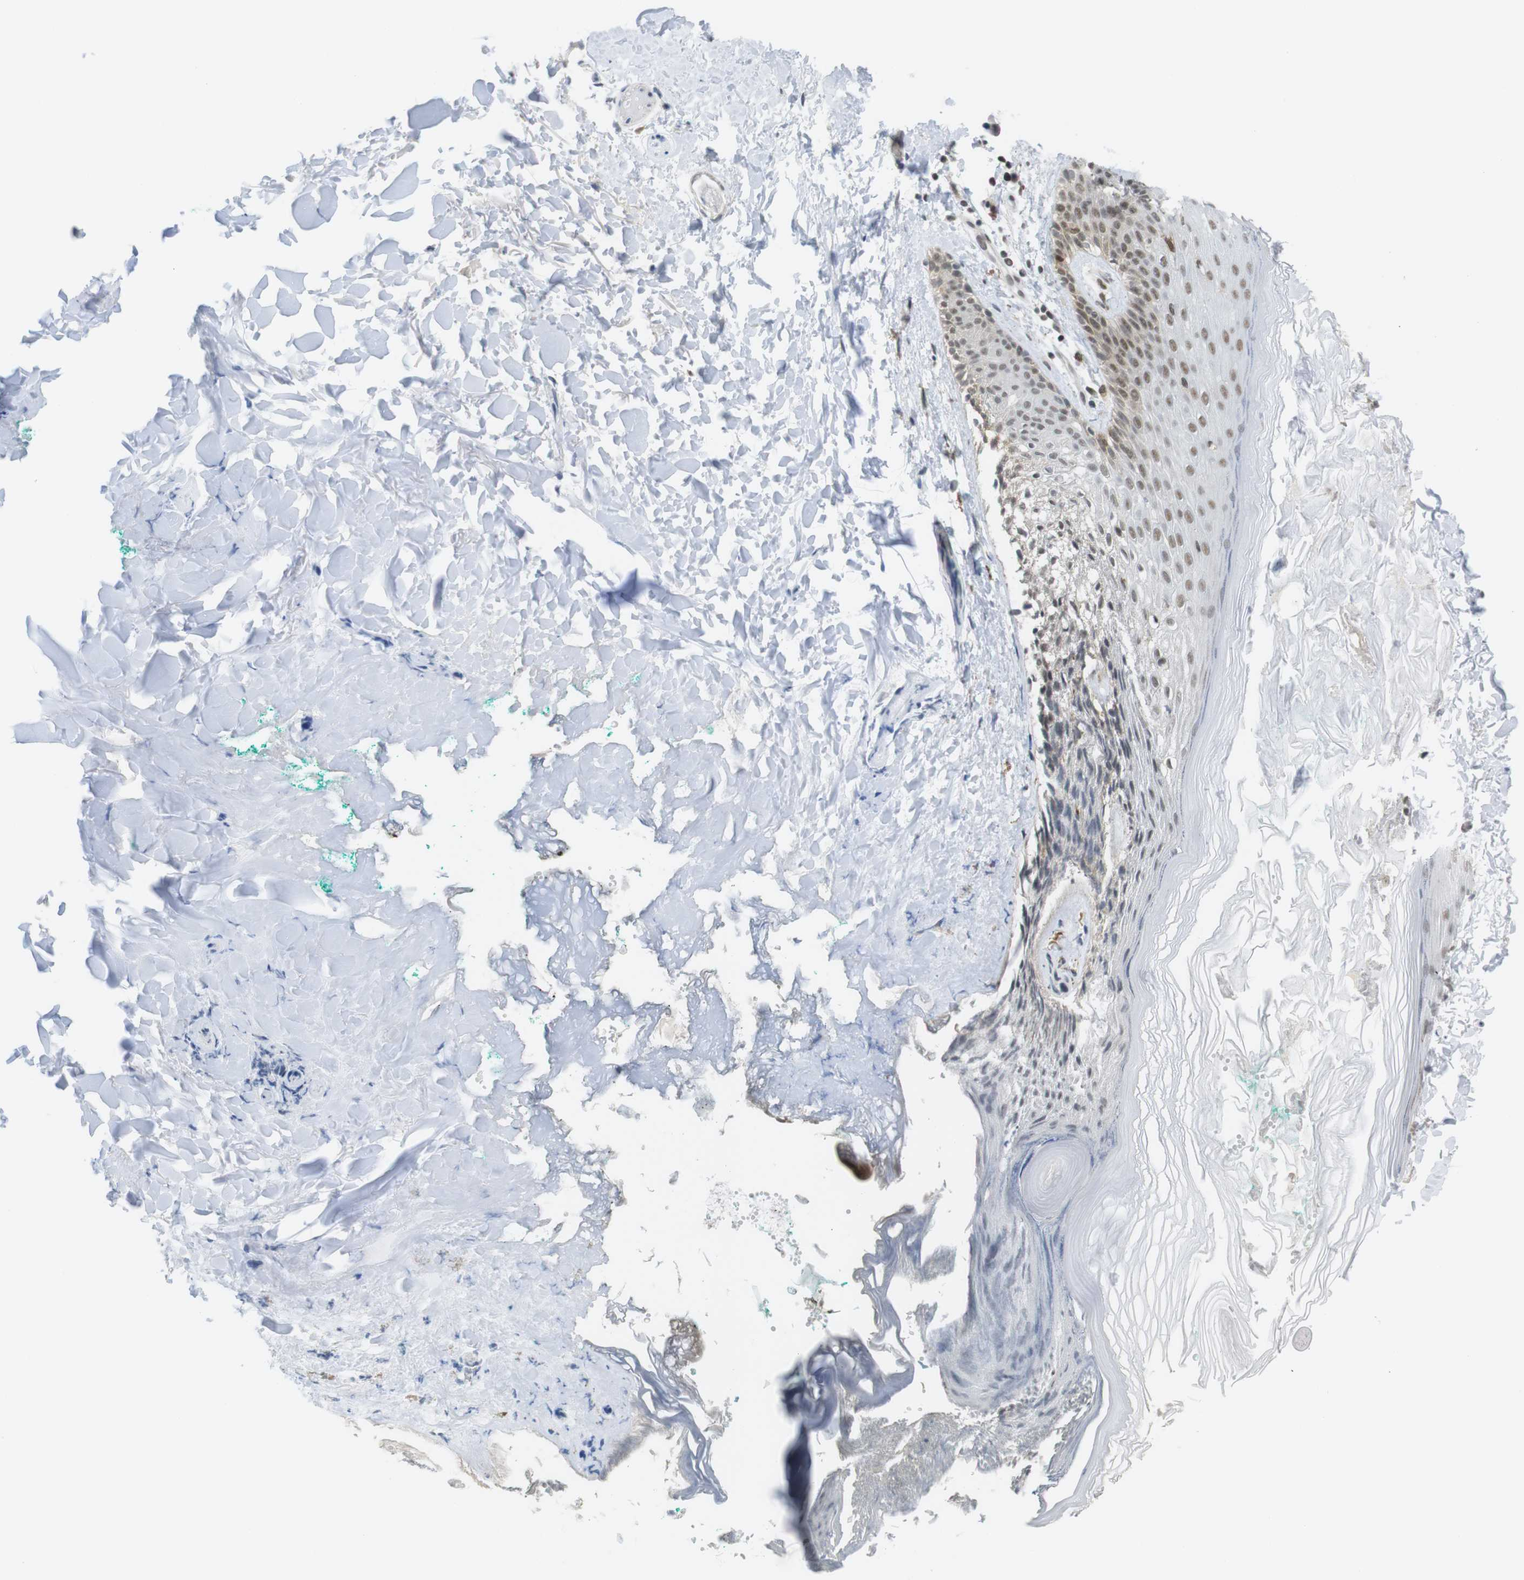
{"staining": {"intensity": "moderate", "quantity": ">75%", "location": "nuclear"}, "tissue": "skin", "cell_type": "Epidermal cells", "image_type": "normal", "snomed": [{"axis": "morphology", "description": "Normal tissue, NOS"}, {"axis": "topography", "description": "Anal"}], "caption": "Immunohistochemical staining of benign human skin reveals medium levels of moderate nuclear positivity in about >75% of epidermal cells. (IHC, brightfield microscopy, high magnification).", "gene": "BRD4", "patient": {"sex": "male", "age": 74}}